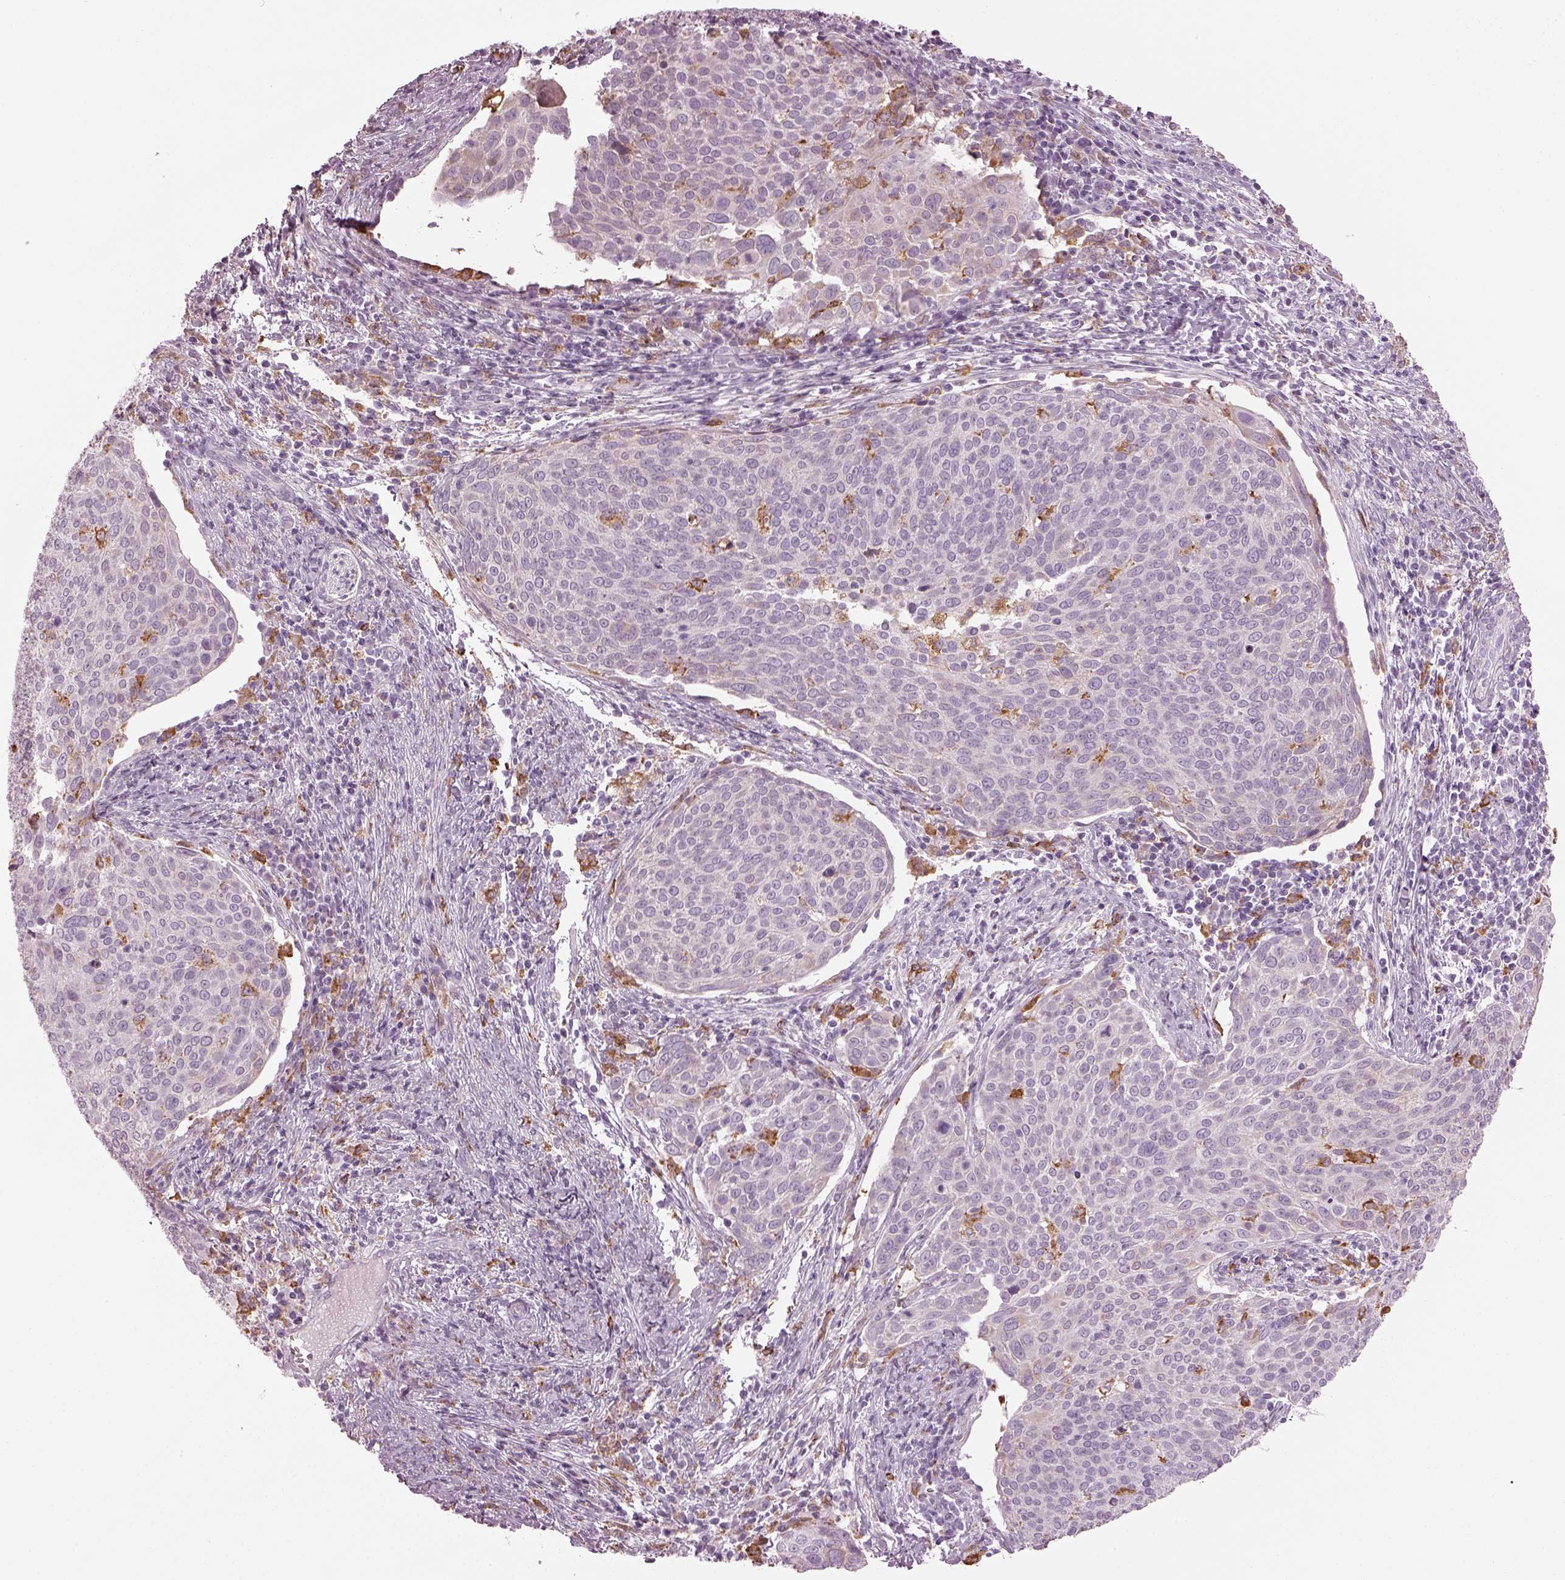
{"staining": {"intensity": "negative", "quantity": "none", "location": "none"}, "tissue": "cervical cancer", "cell_type": "Tumor cells", "image_type": "cancer", "snomed": [{"axis": "morphology", "description": "Squamous cell carcinoma, NOS"}, {"axis": "topography", "description": "Cervix"}], "caption": "Immunohistochemistry (IHC) of squamous cell carcinoma (cervical) exhibits no expression in tumor cells.", "gene": "TMEM231", "patient": {"sex": "female", "age": 39}}